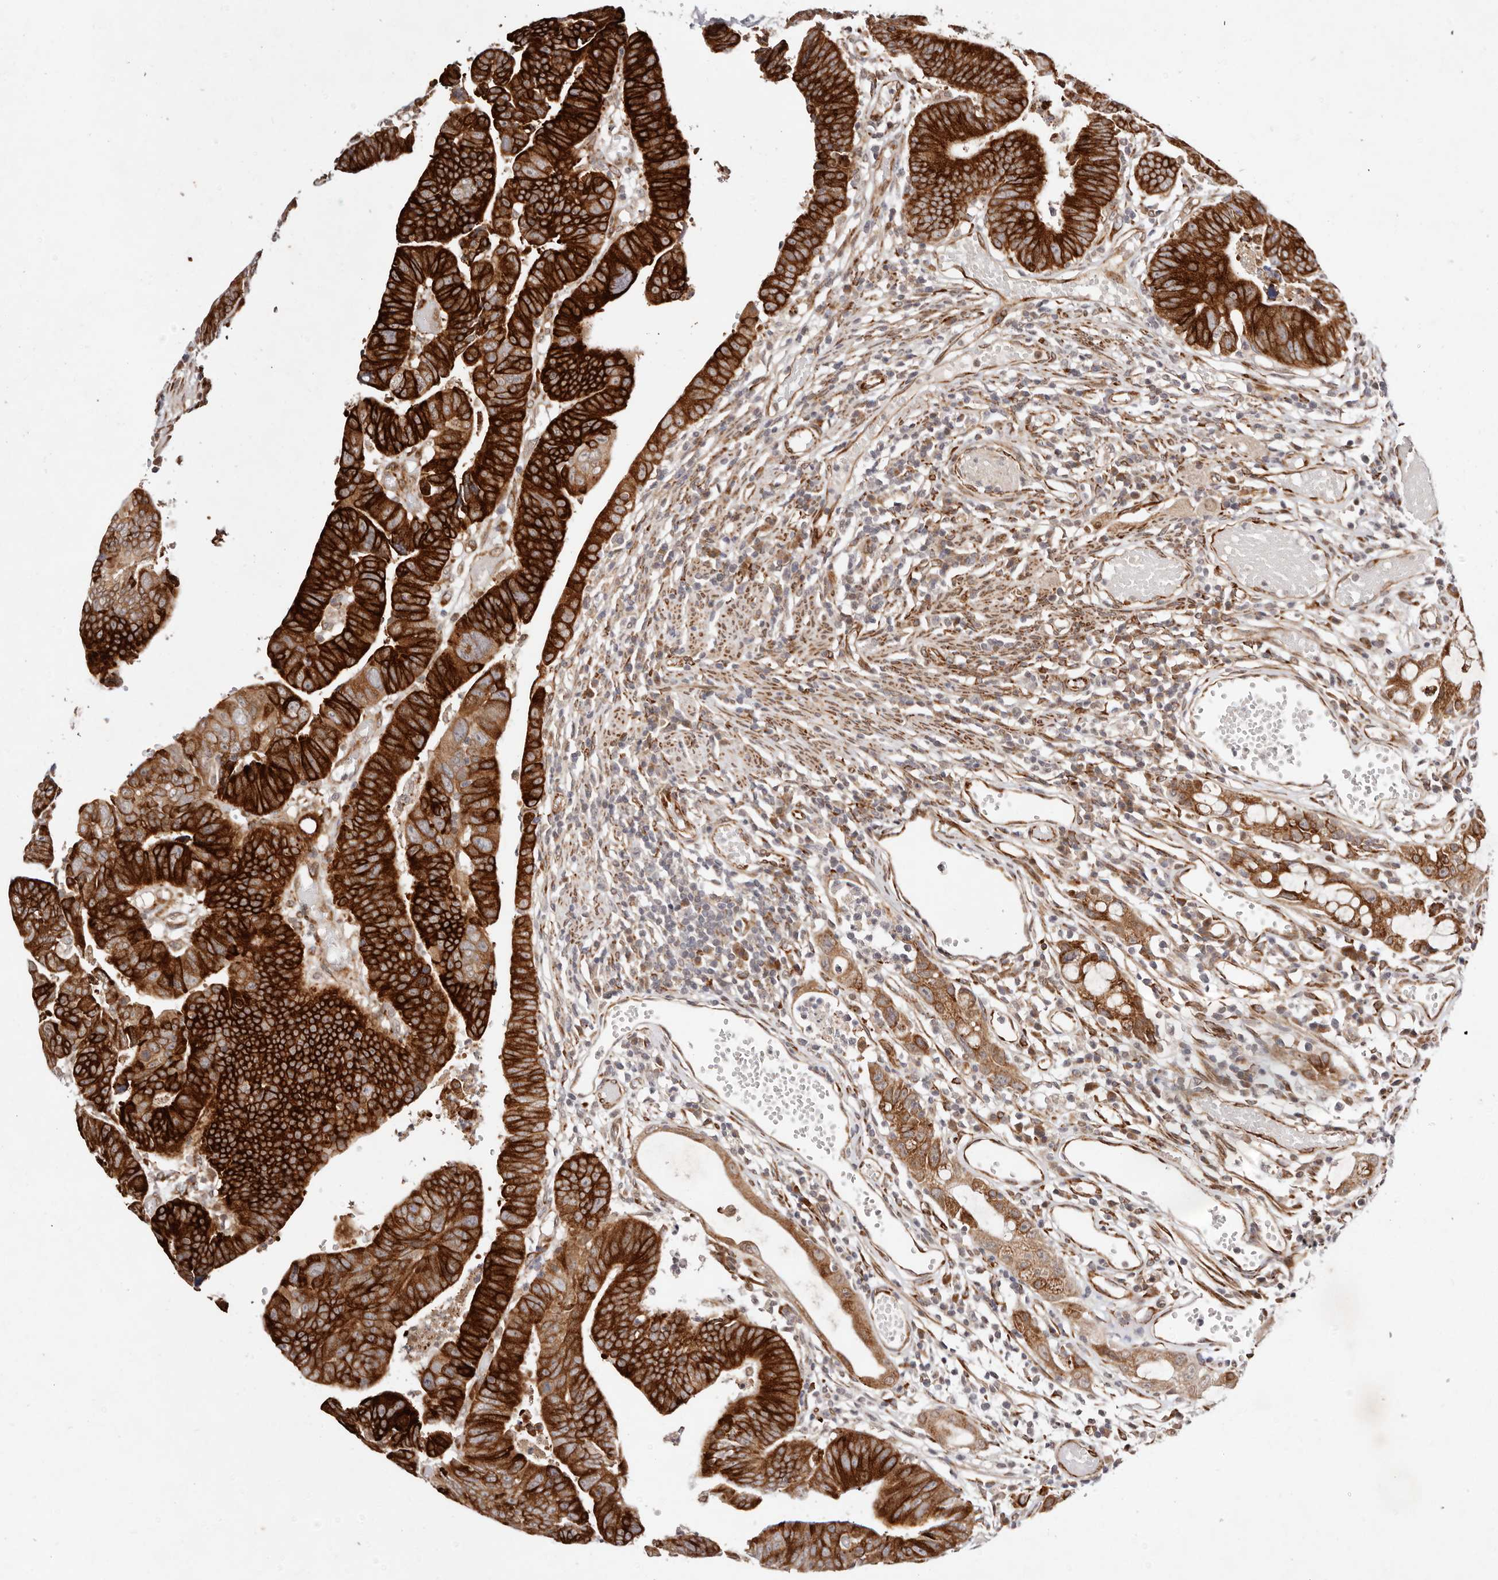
{"staining": {"intensity": "strong", "quantity": ">75%", "location": "cytoplasmic/membranous"}, "tissue": "colorectal cancer", "cell_type": "Tumor cells", "image_type": "cancer", "snomed": [{"axis": "morphology", "description": "Adenocarcinoma, NOS"}, {"axis": "topography", "description": "Rectum"}], "caption": "This is a photomicrograph of IHC staining of colorectal adenocarcinoma, which shows strong expression in the cytoplasmic/membranous of tumor cells.", "gene": "BCL2L15", "patient": {"sex": "female", "age": 65}}